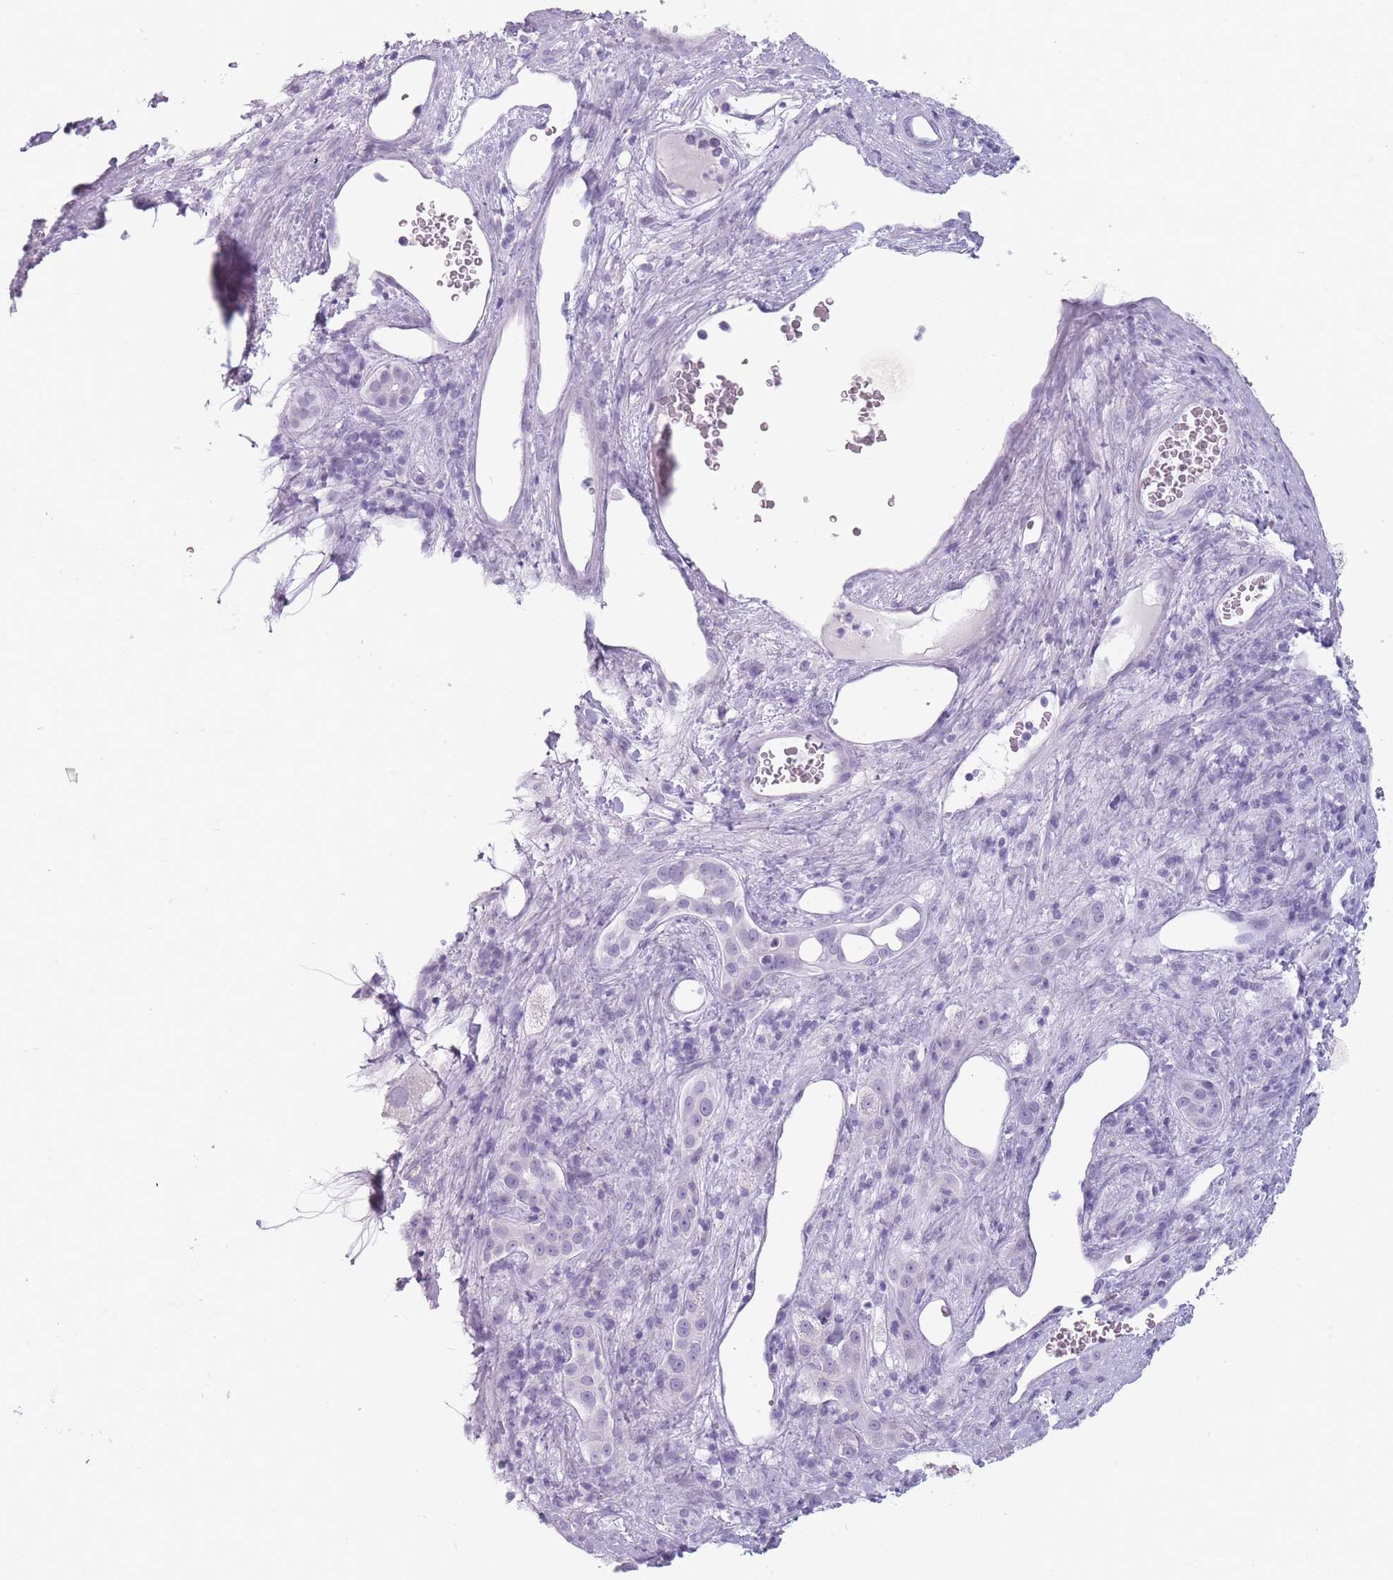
{"staining": {"intensity": "negative", "quantity": "none", "location": "none"}, "tissue": "liver cancer", "cell_type": "Tumor cells", "image_type": "cancer", "snomed": [{"axis": "morphology", "description": "Carcinoma, Hepatocellular, NOS"}, {"axis": "topography", "description": "Liver"}], "caption": "Tumor cells are negative for protein expression in human hepatocellular carcinoma (liver). Nuclei are stained in blue.", "gene": "CCNO", "patient": {"sex": "female", "age": 73}}